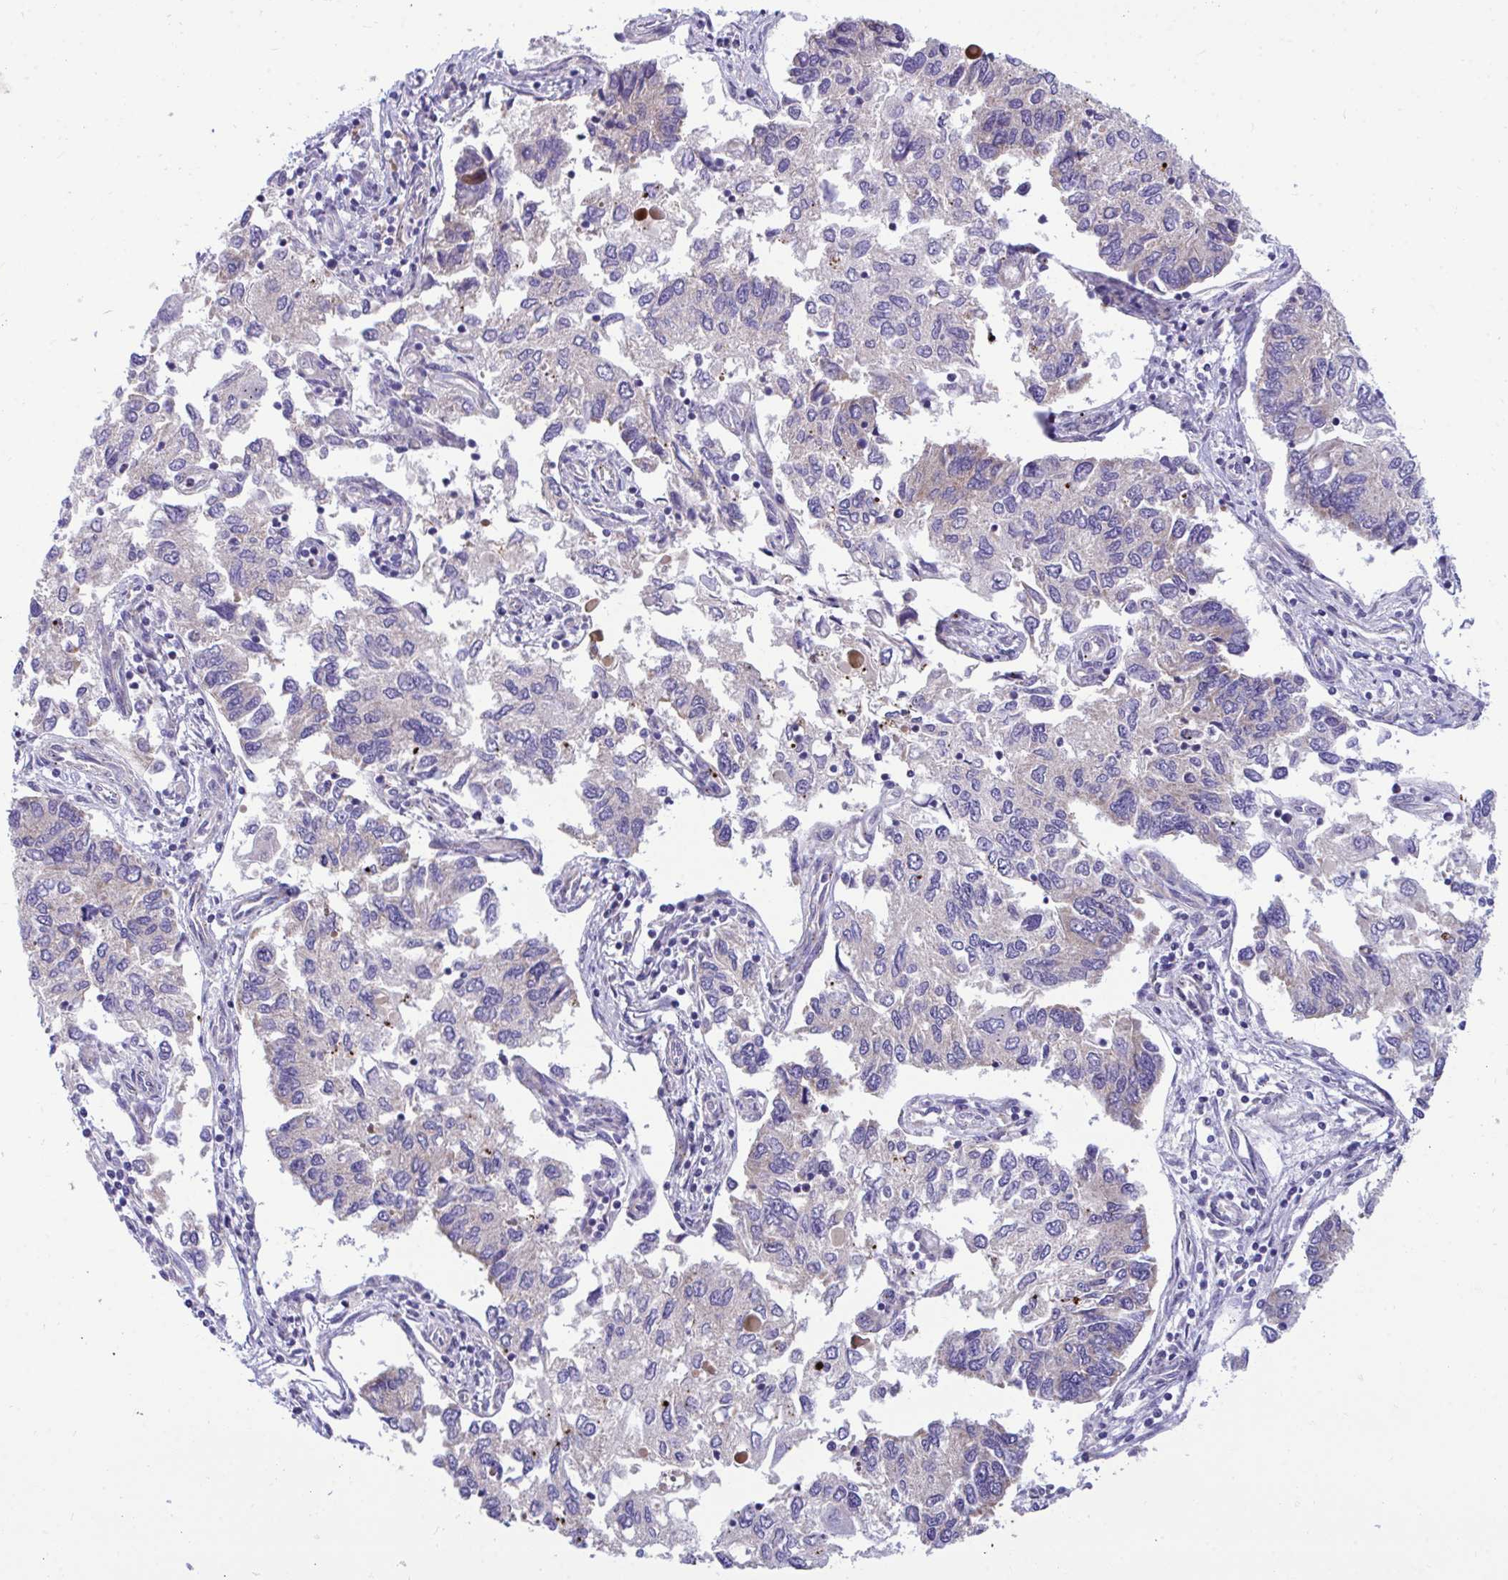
{"staining": {"intensity": "weak", "quantity": "25%-75%", "location": "cytoplasmic/membranous"}, "tissue": "endometrial cancer", "cell_type": "Tumor cells", "image_type": "cancer", "snomed": [{"axis": "morphology", "description": "Carcinoma, NOS"}, {"axis": "topography", "description": "Uterus"}], "caption": "High-power microscopy captured an immunohistochemistry photomicrograph of endometrial cancer (carcinoma), revealing weak cytoplasmic/membranous expression in about 25%-75% of tumor cells. Immunohistochemistry (ihc) stains the protein in brown and the nuclei are stained blue.", "gene": "MRPS16", "patient": {"sex": "female", "age": 76}}